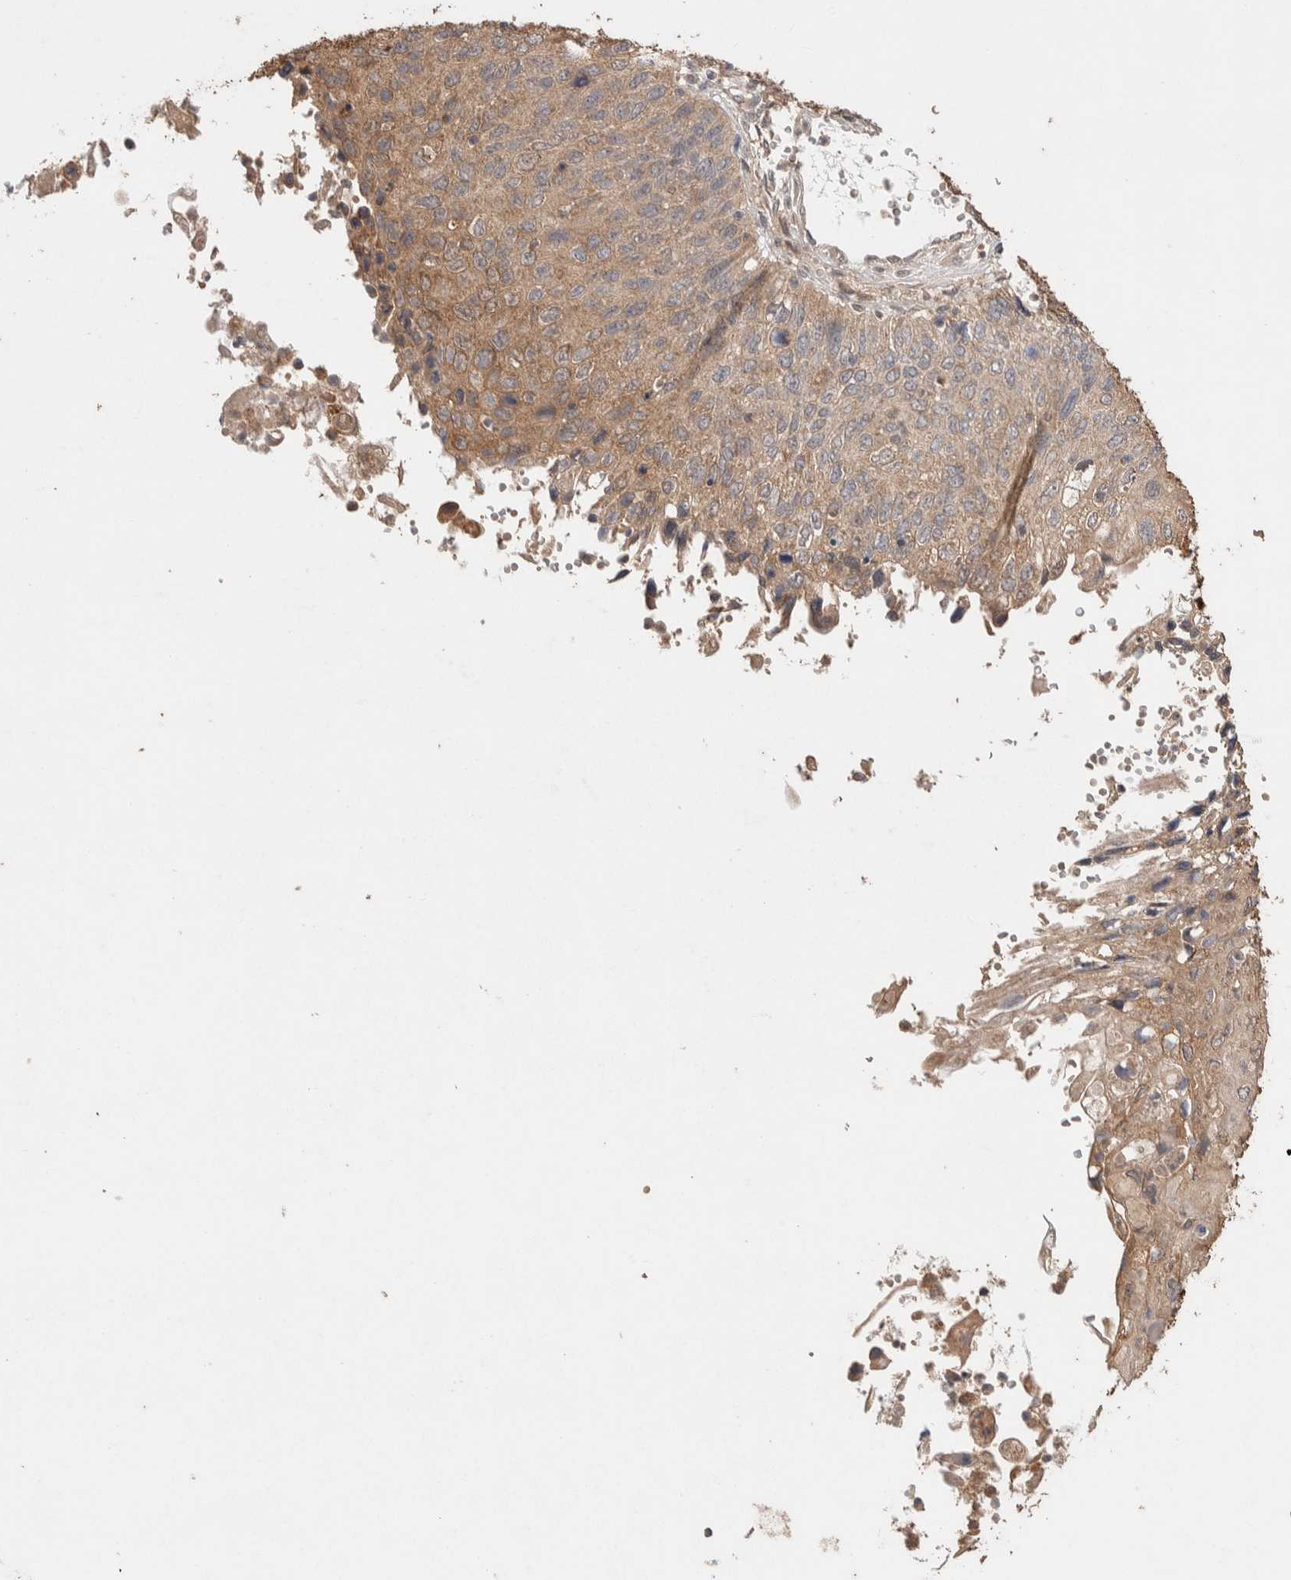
{"staining": {"intensity": "moderate", "quantity": ">75%", "location": "cytoplasmic/membranous"}, "tissue": "cervical cancer", "cell_type": "Tumor cells", "image_type": "cancer", "snomed": [{"axis": "morphology", "description": "Squamous cell carcinoma, NOS"}, {"axis": "topography", "description": "Cervix"}], "caption": "Squamous cell carcinoma (cervical) stained for a protein shows moderate cytoplasmic/membranous positivity in tumor cells. (IHC, brightfield microscopy, high magnification).", "gene": "KCNJ5", "patient": {"sex": "female", "age": 70}}